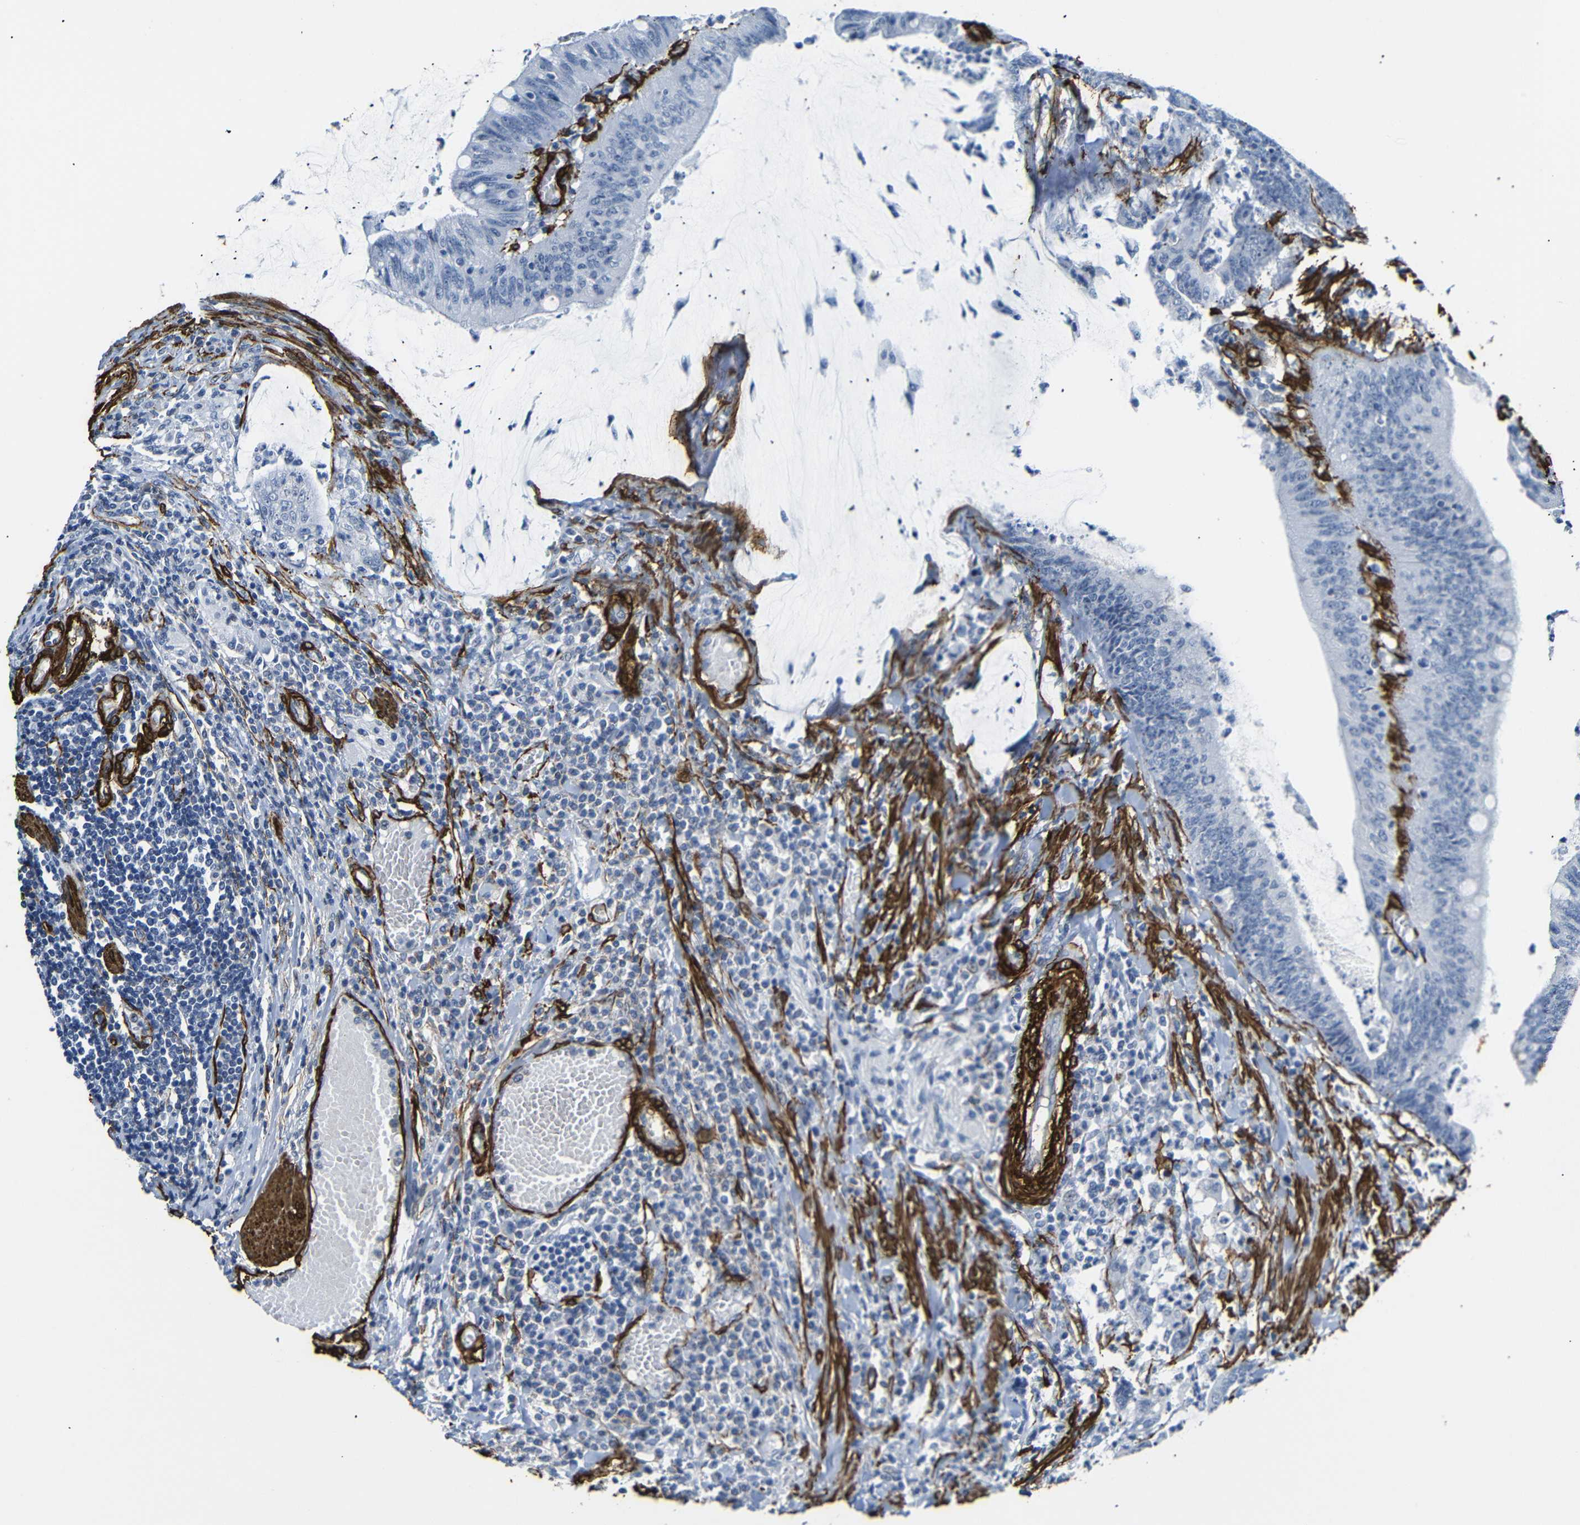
{"staining": {"intensity": "negative", "quantity": "none", "location": "none"}, "tissue": "colorectal cancer", "cell_type": "Tumor cells", "image_type": "cancer", "snomed": [{"axis": "morphology", "description": "Adenocarcinoma, NOS"}, {"axis": "topography", "description": "Rectum"}], "caption": "Tumor cells show no significant protein positivity in colorectal cancer (adenocarcinoma).", "gene": "ACTA2", "patient": {"sex": "female", "age": 66}}